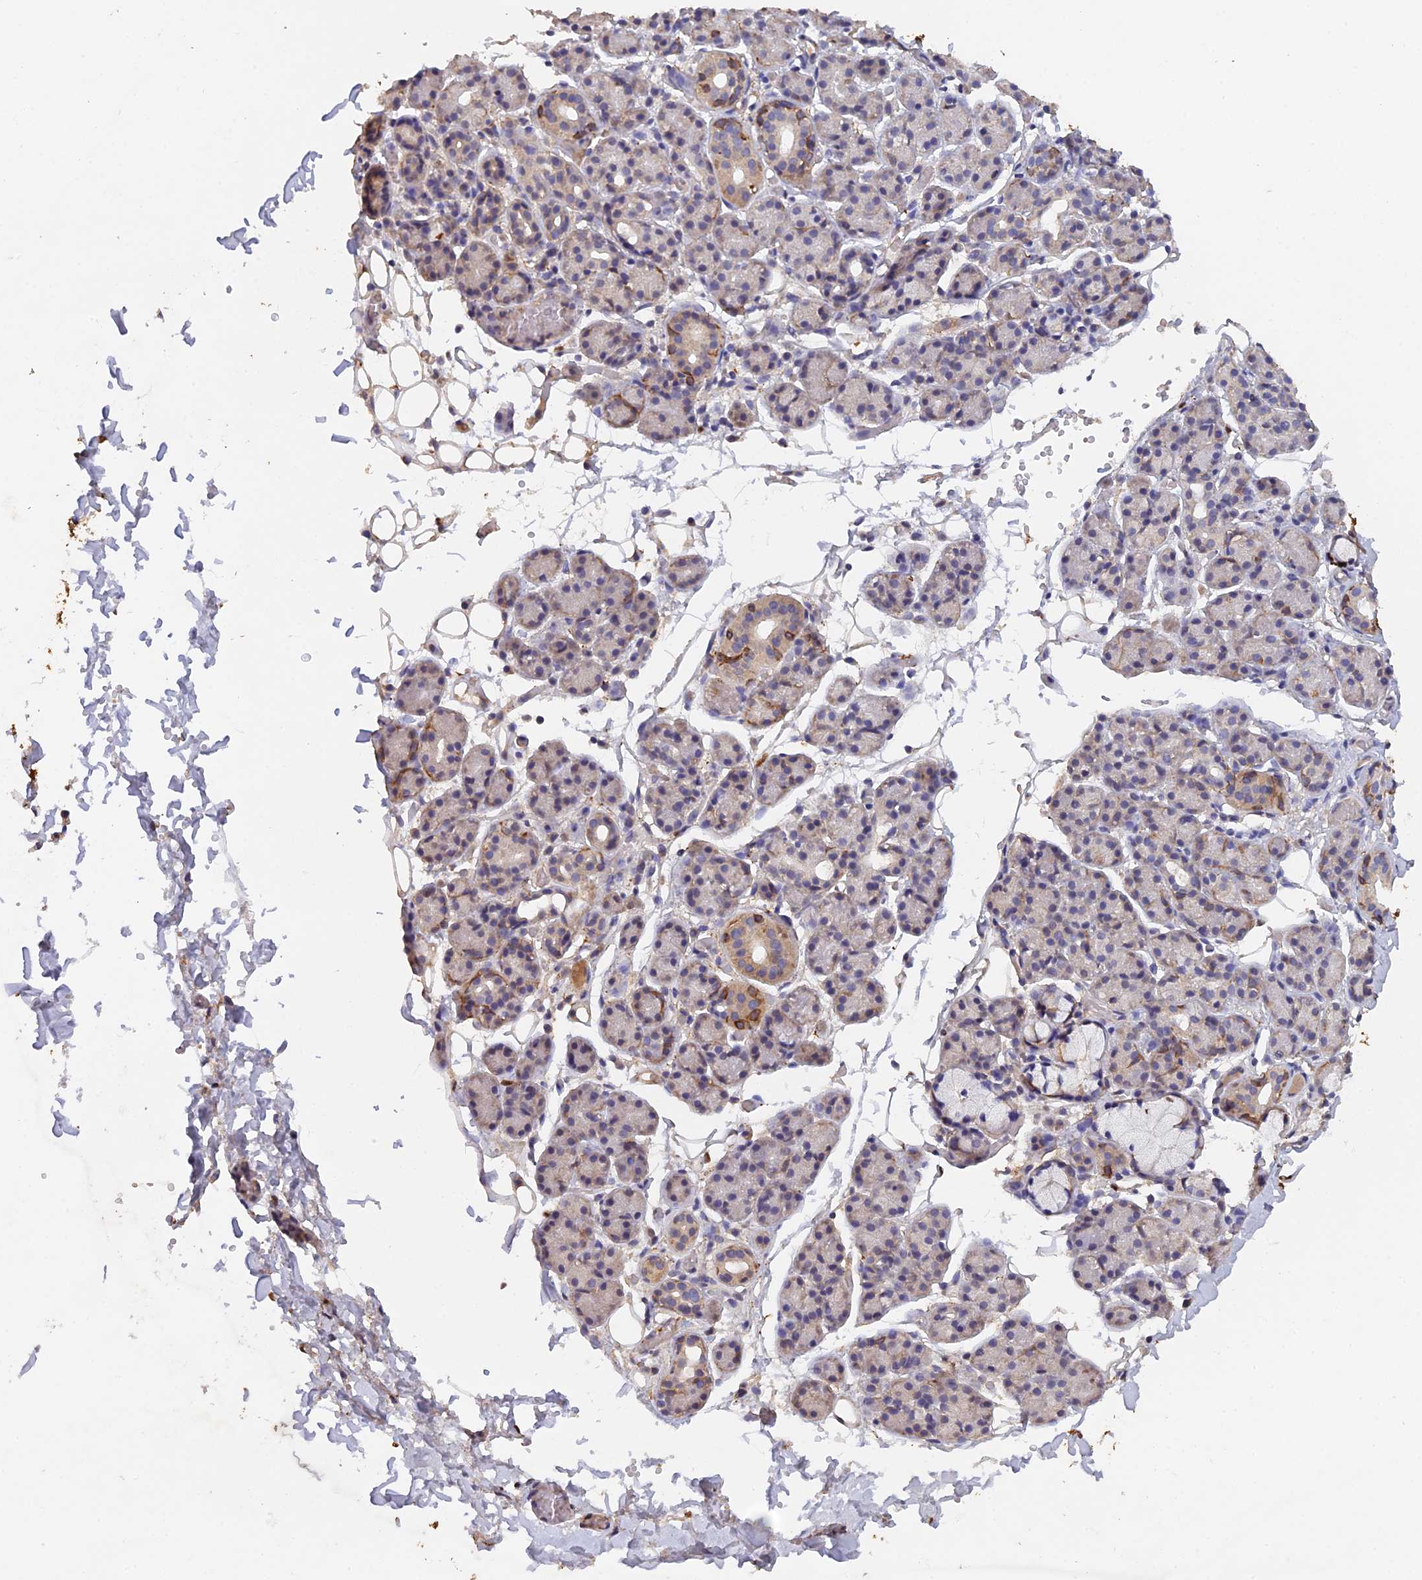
{"staining": {"intensity": "weak", "quantity": "<25%", "location": "cytoplasmic/membranous"}, "tissue": "salivary gland", "cell_type": "Glandular cells", "image_type": "normal", "snomed": [{"axis": "morphology", "description": "Normal tissue, NOS"}, {"axis": "topography", "description": "Salivary gland"}], "caption": "Human salivary gland stained for a protein using IHC shows no expression in glandular cells.", "gene": "SLC39A13", "patient": {"sex": "male", "age": 63}}